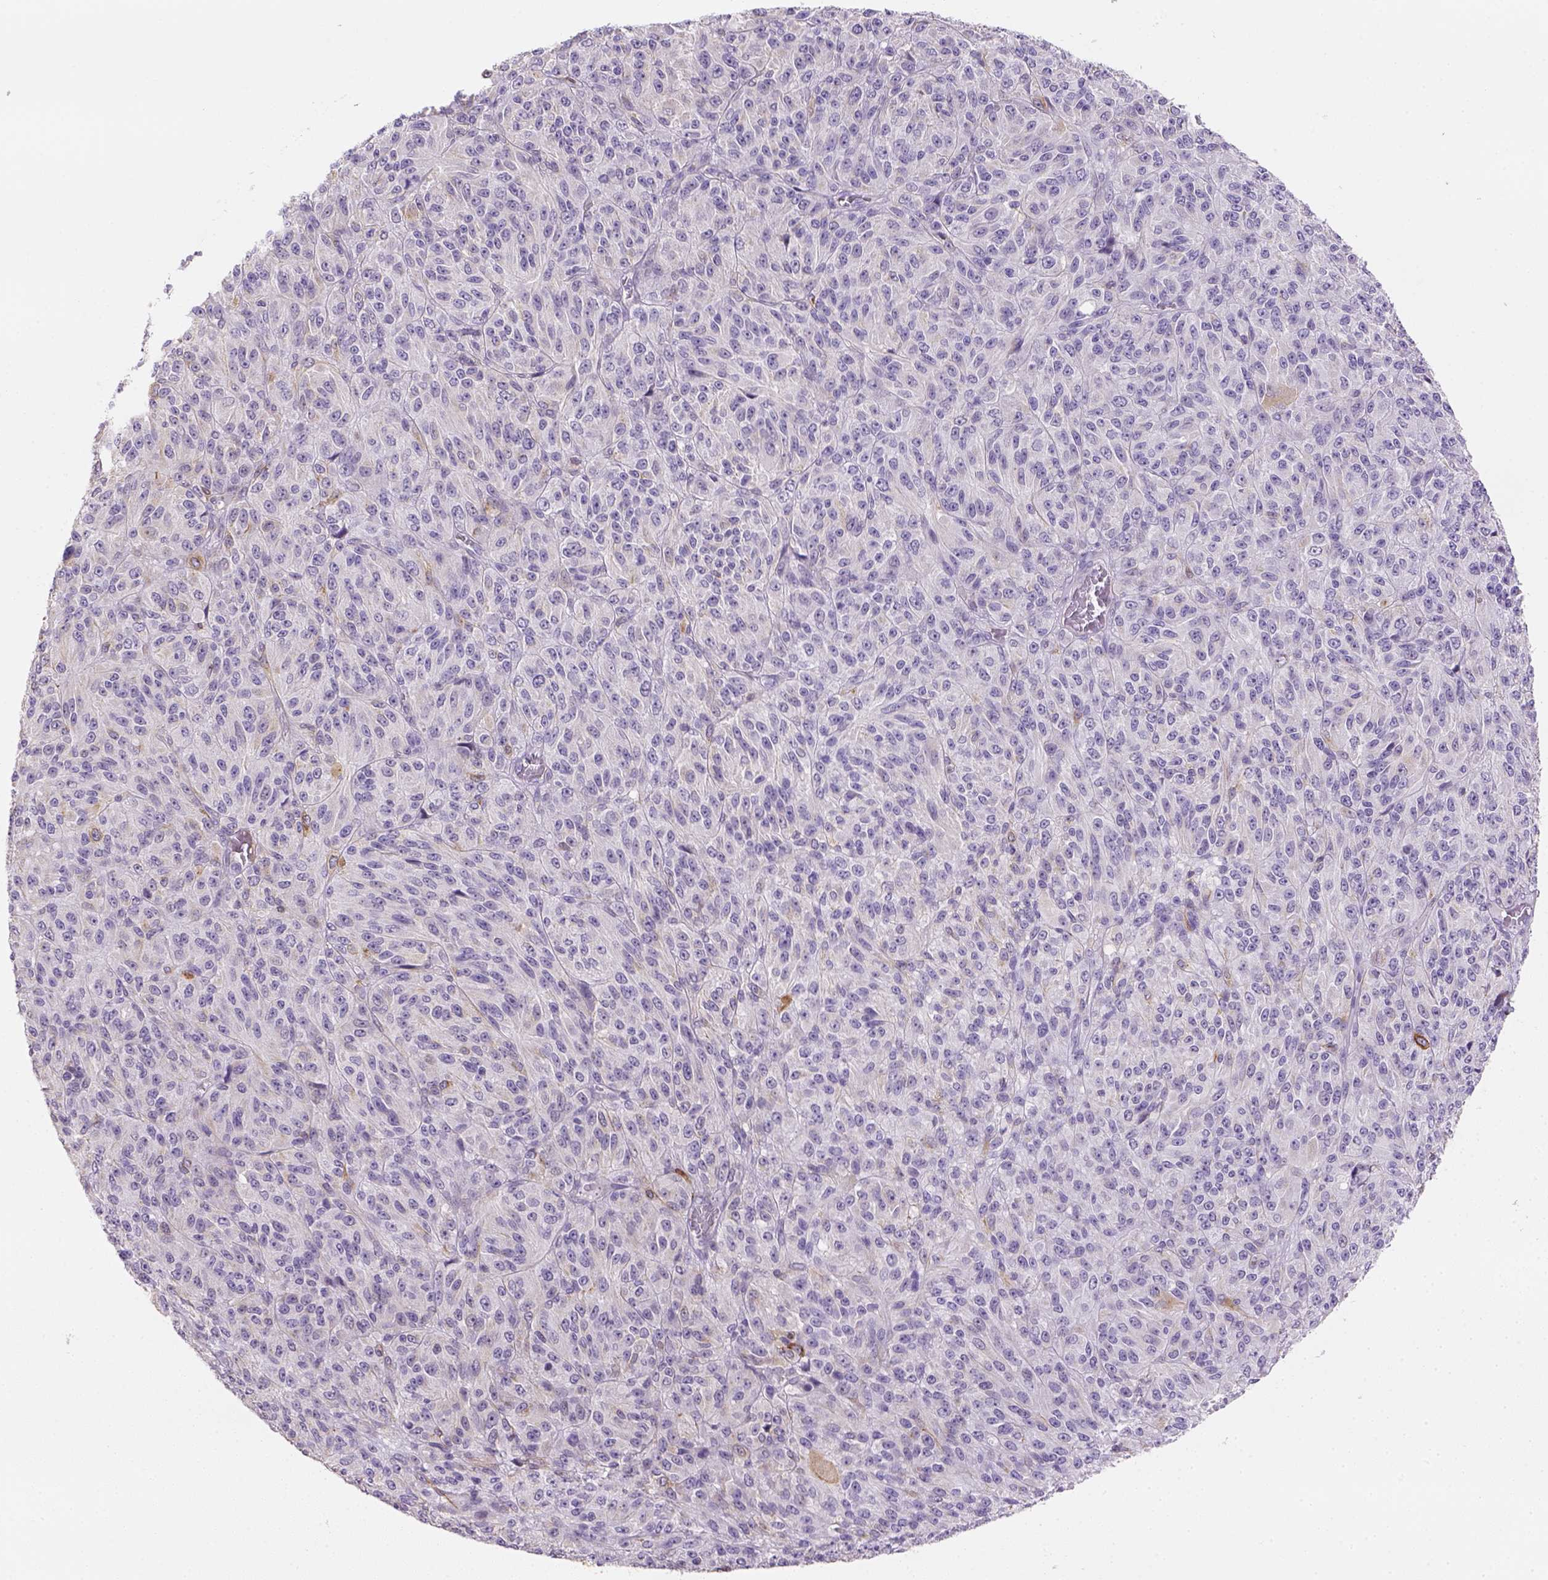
{"staining": {"intensity": "negative", "quantity": "none", "location": "none"}, "tissue": "melanoma", "cell_type": "Tumor cells", "image_type": "cancer", "snomed": [{"axis": "morphology", "description": "Malignant melanoma, Metastatic site"}, {"axis": "topography", "description": "Brain"}], "caption": "The histopathology image demonstrates no staining of tumor cells in malignant melanoma (metastatic site). (DAB (3,3'-diaminobenzidine) IHC visualized using brightfield microscopy, high magnification).", "gene": "CACNB1", "patient": {"sex": "female", "age": 56}}